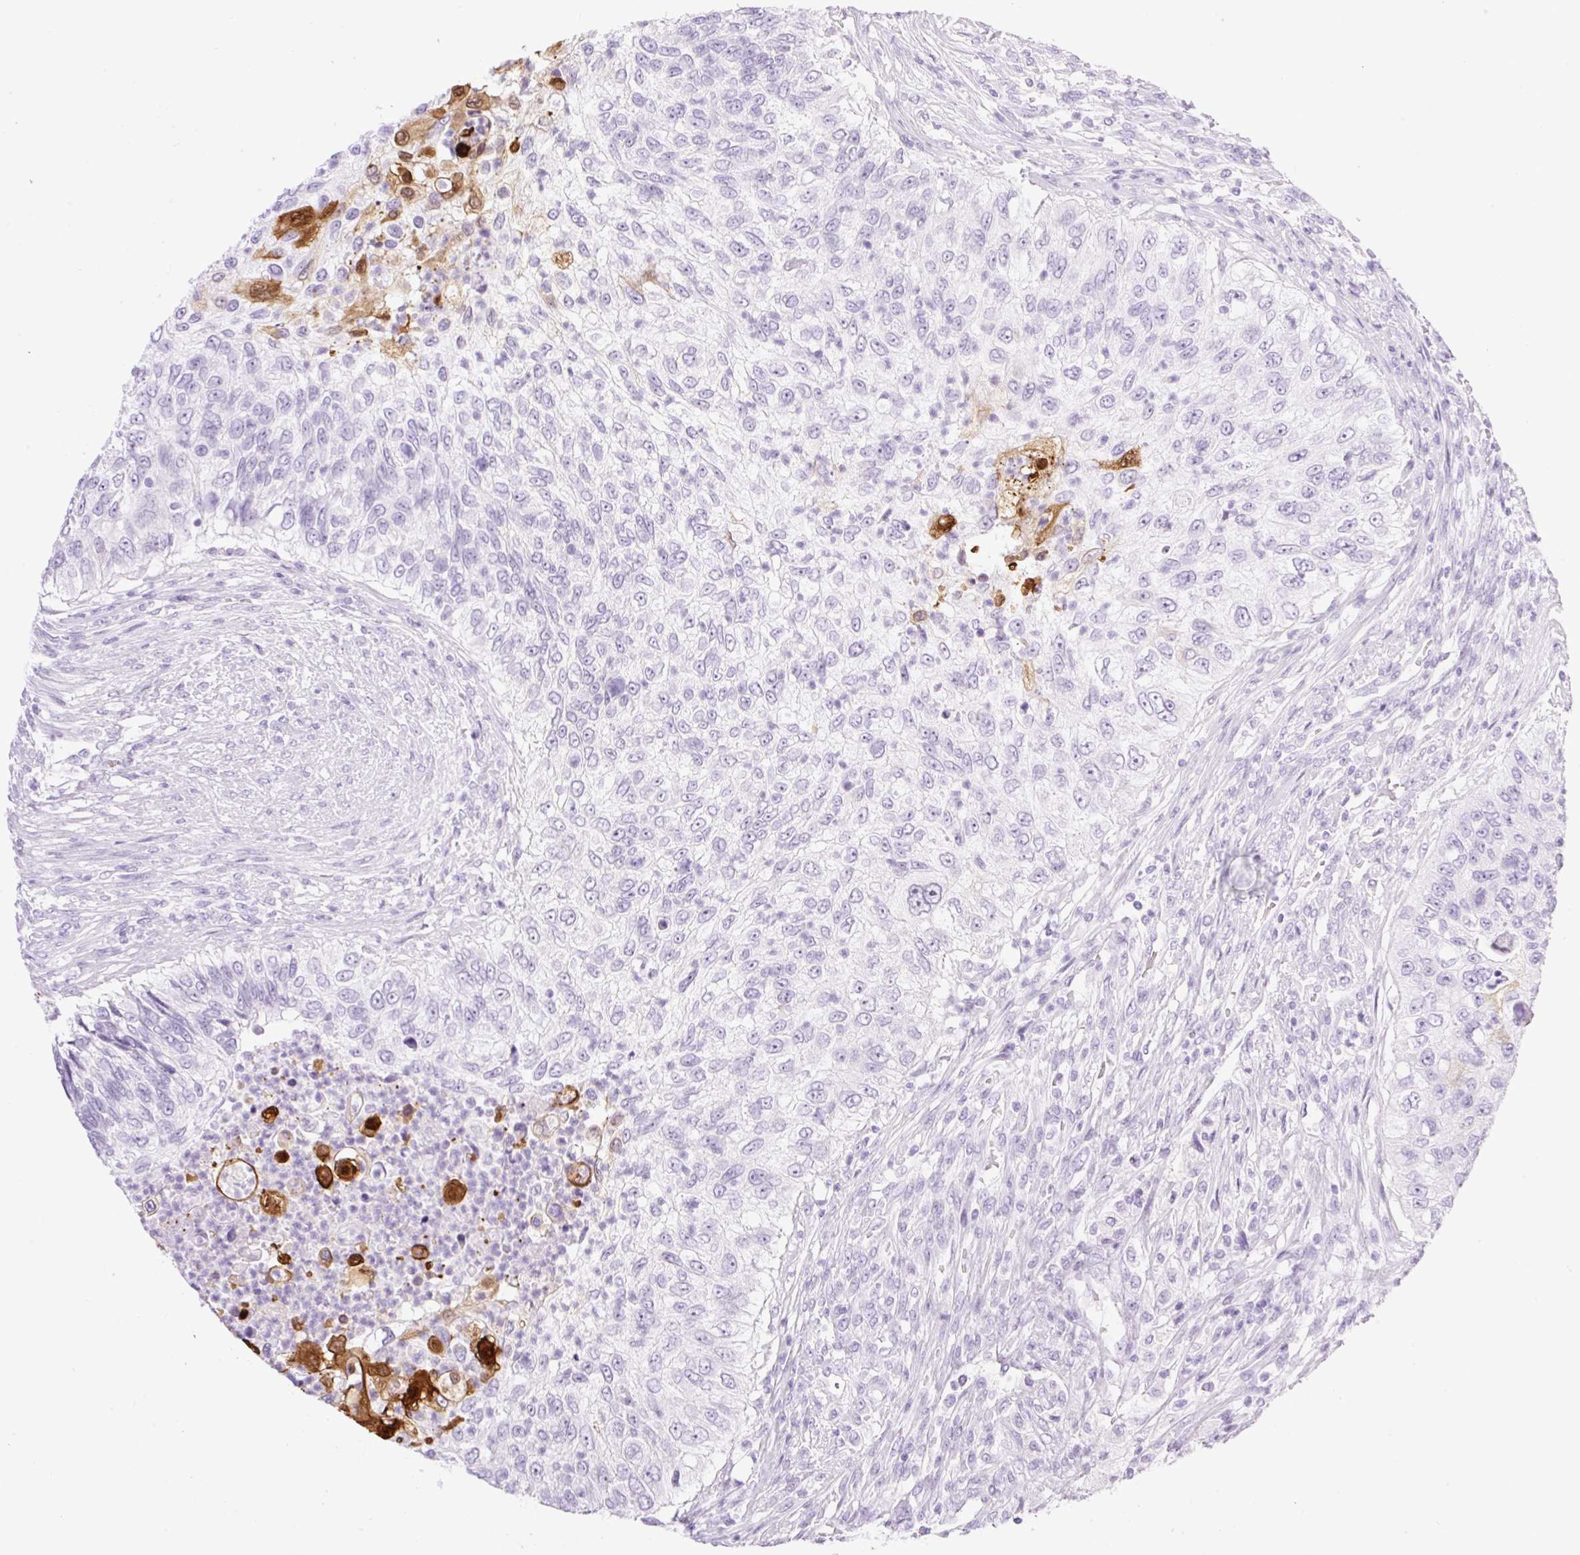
{"staining": {"intensity": "strong", "quantity": "<25%", "location": "cytoplasmic/membranous,nuclear"}, "tissue": "urothelial cancer", "cell_type": "Tumor cells", "image_type": "cancer", "snomed": [{"axis": "morphology", "description": "Urothelial carcinoma, High grade"}, {"axis": "topography", "description": "Urinary bladder"}], "caption": "Immunohistochemistry (DAB) staining of human urothelial carcinoma (high-grade) displays strong cytoplasmic/membranous and nuclear protein positivity in approximately <25% of tumor cells. Nuclei are stained in blue.", "gene": "SPRR4", "patient": {"sex": "female", "age": 60}}